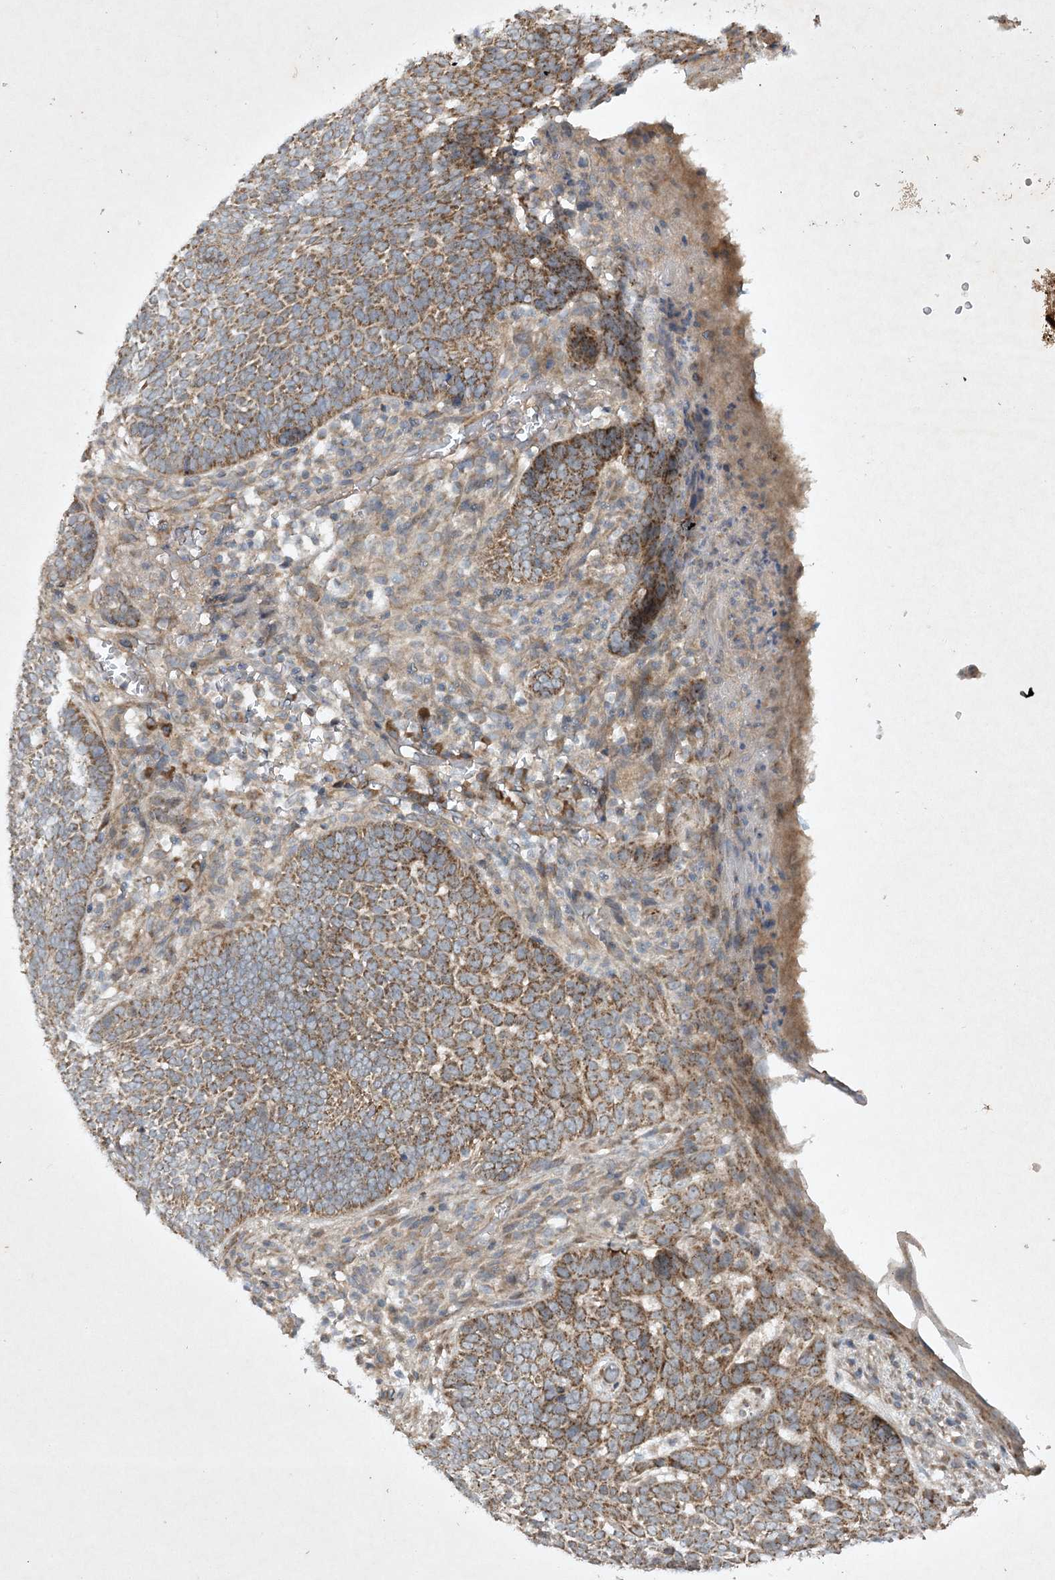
{"staining": {"intensity": "moderate", "quantity": ">75%", "location": "cytoplasmic/membranous"}, "tissue": "skin cancer", "cell_type": "Tumor cells", "image_type": "cancer", "snomed": [{"axis": "morphology", "description": "Normal tissue, NOS"}, {"axis": "morphology", "description": "Basal cell carcinoma"}, {"axis": "topography", "description": "Skin"}], "caption": "Skin basal cell carcinoma stained with immunohistochemistry exhibits moderate cytoplasmic/membranous staining in approximately >75% of tumor cells.", "gene": "TRAF3IP1", "patient": {"sex": "male", "age": 64}}